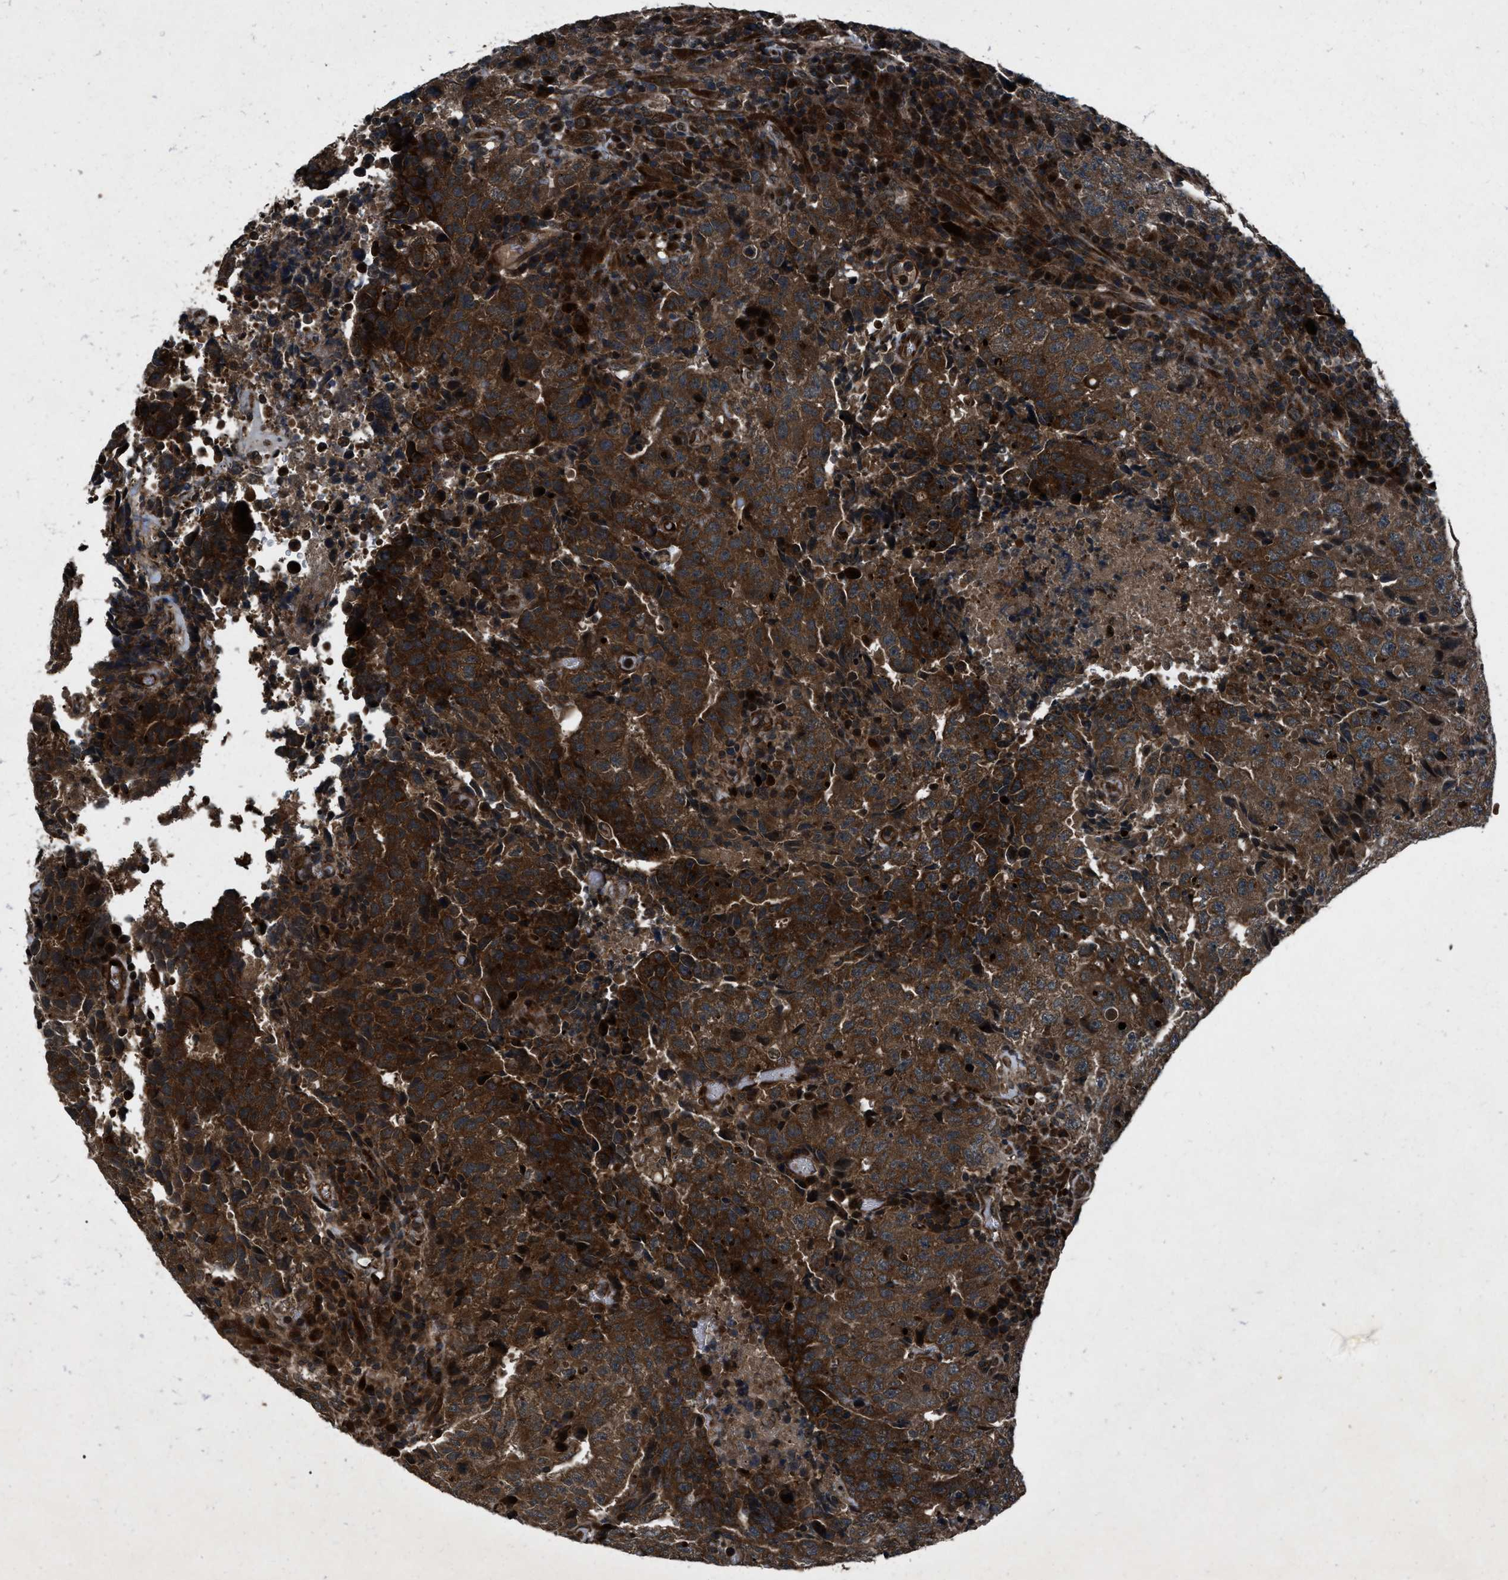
{"staining": {"intensity": "strong", "quantity": ">75%", "location": "cytoplasmic/membranous"}, "tissue": "testis cancer", "cell_type": "Tumor cells", "image_type": "cancer", "snomed": [{"axis": "morphology", "description": "Necrosis, NOS"}, {"axis": "morphology", "description": "Carcinoma, Embryonal, NOS"}, {"axis": "topography", "description": "Testis"}], "caption": "Testis cancer (embryonal carcinoma) stained with a protein marker exhibits strong staining in tumor cells.", "gene": "IRAK4", "patient": {"sex": "male", "age": 19}}